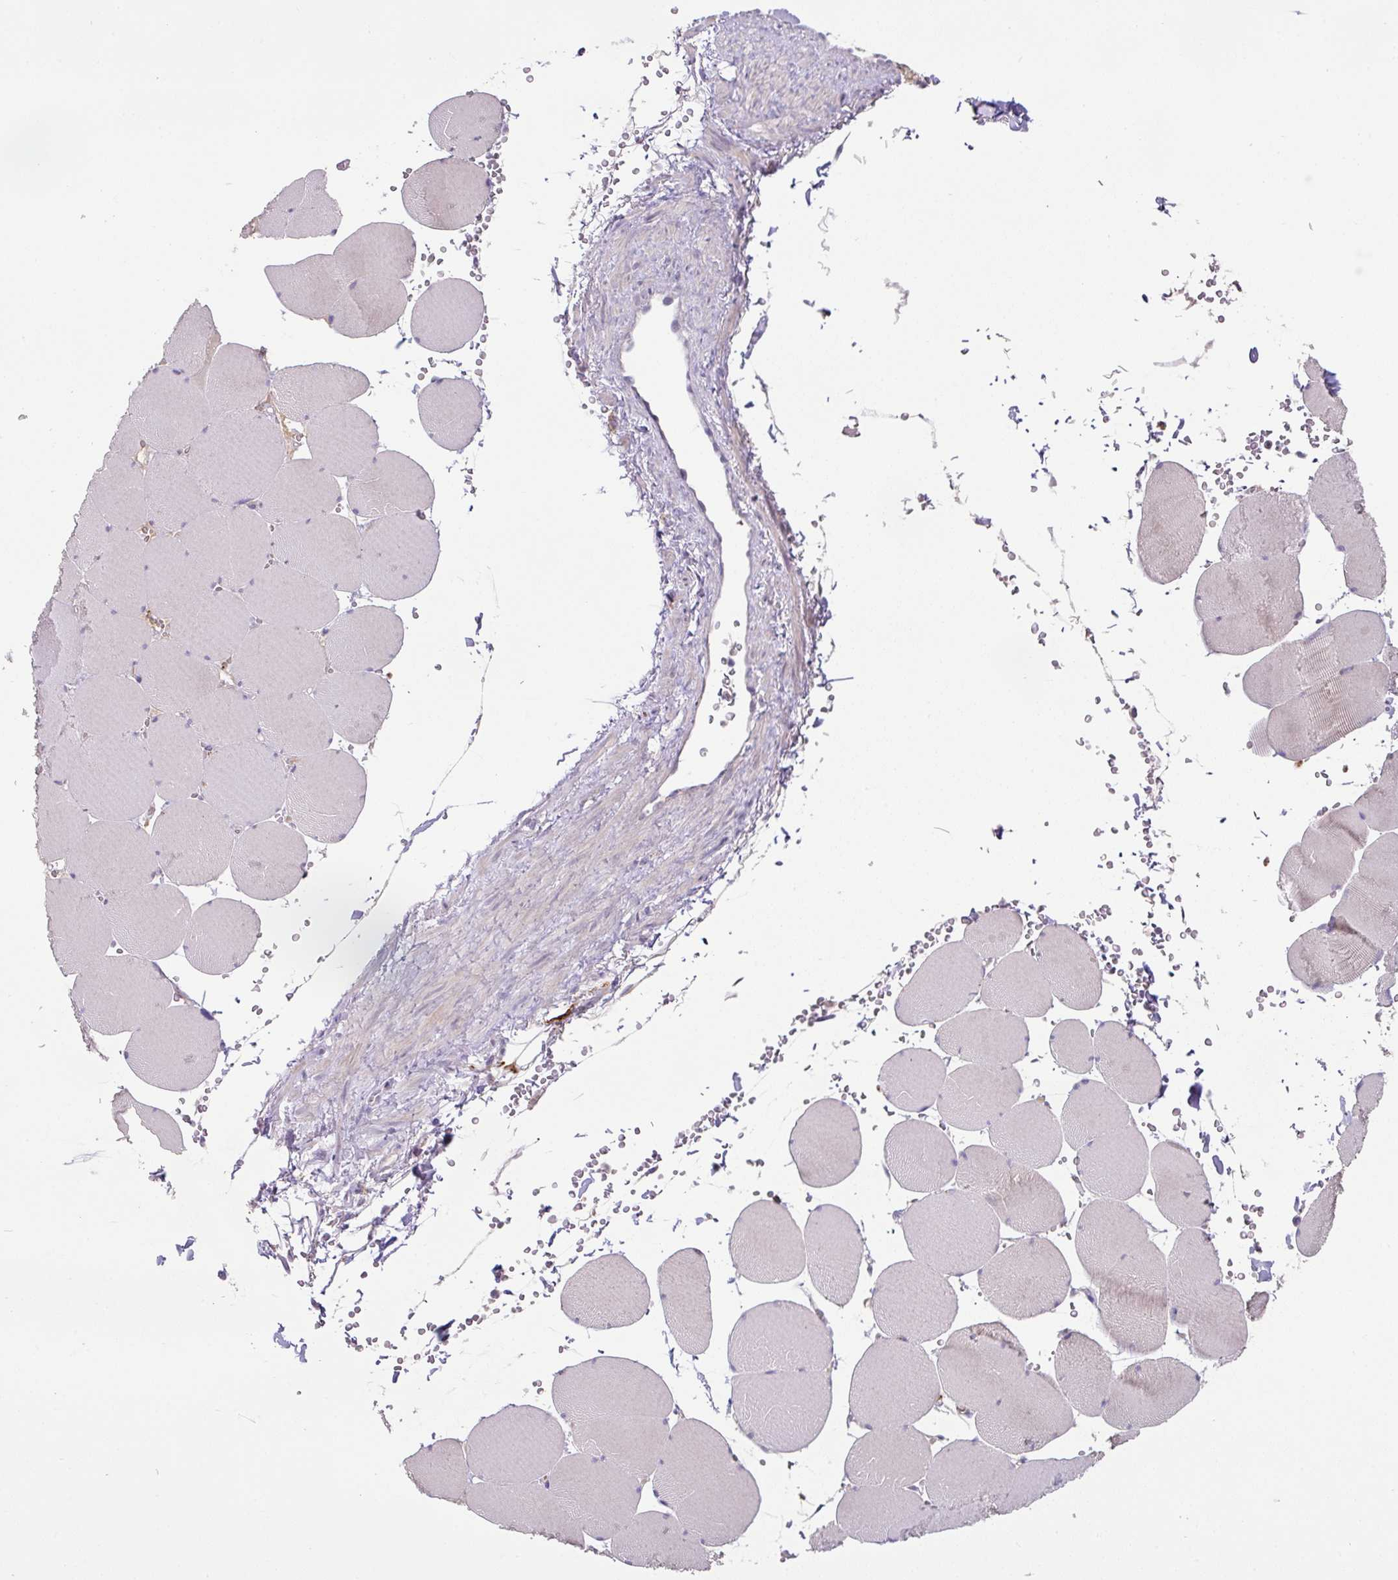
{"staining": {"intensity": "negative", "quantity": "none", "location": "none"}, "tissue": "skeletal muscle", "cell_type": "Myocytes", "image_type": "normal", "snomed": [{"axis": "morphology", "description": "Normal tissue, NOS"}, {"axis": "topography", "description": "Skeletal muscle"}, {"axis": "topography", "description": "Head-Neck"}], "caption": "Immunohistochemistry image of normal skeletal muscle stained for a protein (brown), which exhibits no staining in myocytes.", "gene": "PLEKHH3", "patient": {"sex": "male", "age": 66}}